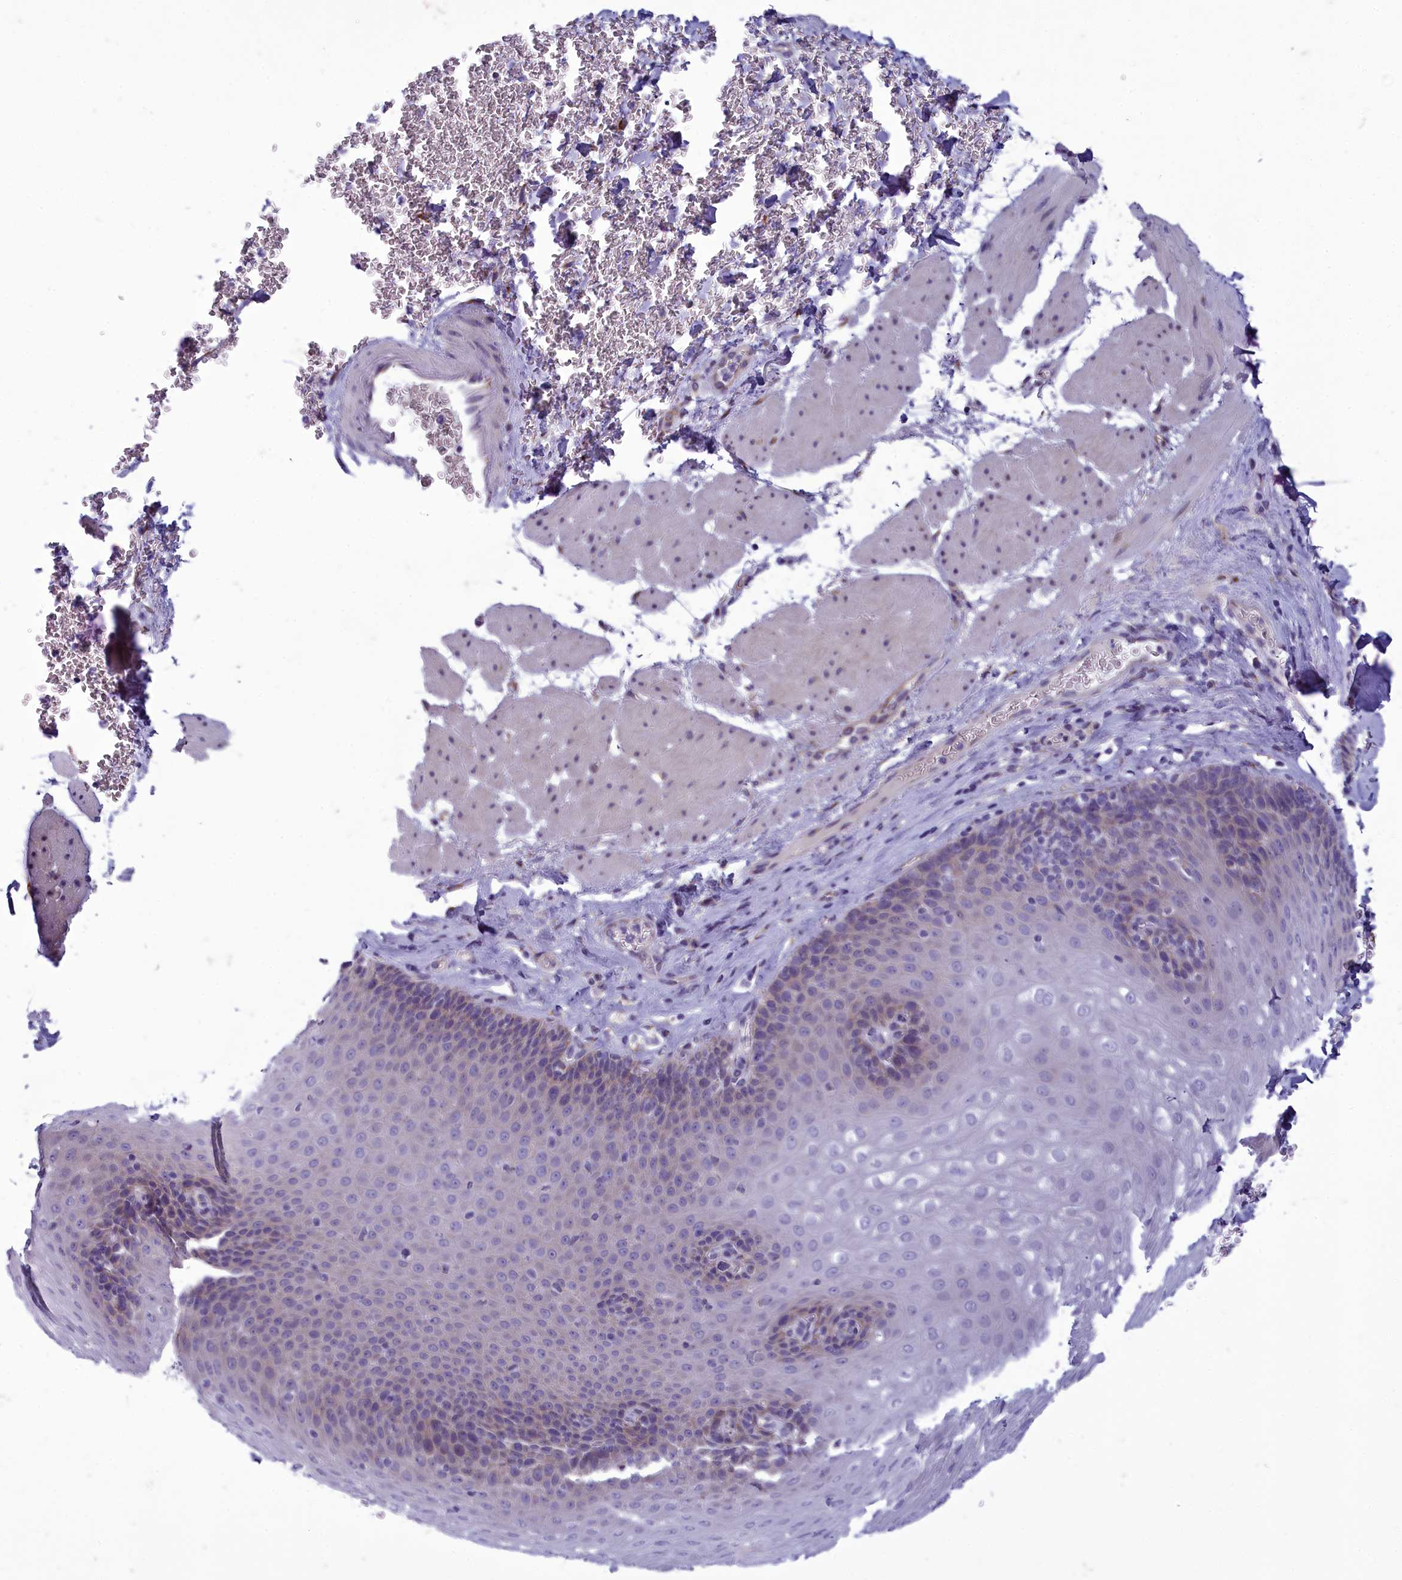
{"staining": {"intensity": "weak", "quantity": "<25%", "location": "cytoplasmic/membranous"}, "tissue": "esophagus", "cell_type": "Squamous epithelial cells", "image_type": "normal", "snomed": [{"axis": "morphology", "description": "Normal tissue, NOS"}, {"axis": "topography", "description": "Esophagus"}], "caption": "A high-resolution image shows IHC staining of normal esophagus, which reveals no significant expression in squamous epithelial cells.", "gene": "CENATAC", "patient": {"sex": "female", "age": 66}}